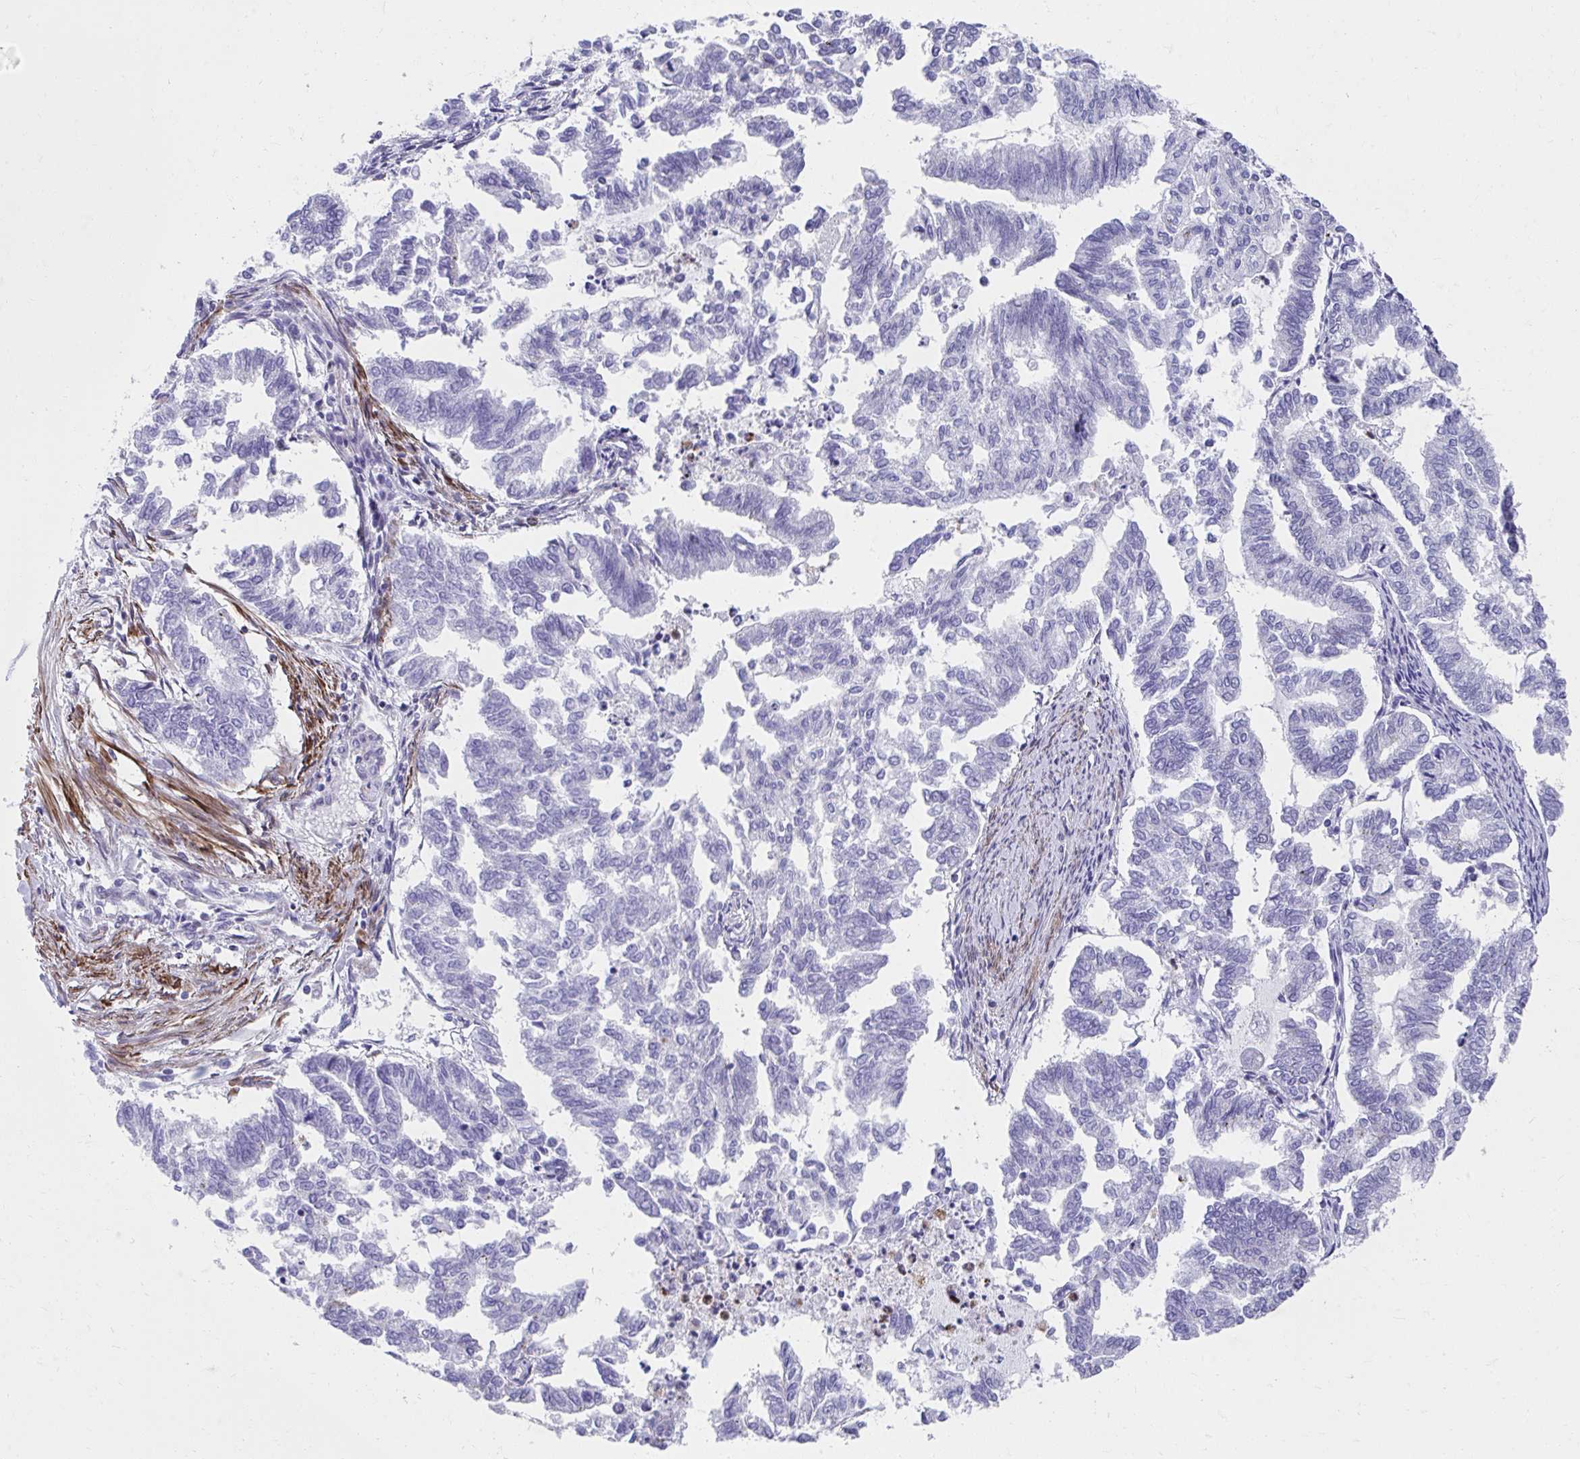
{"staining": {"intensity": "negative", "quantity": "none", "location": "none"}, "tissue": "endometrial cancer", "cell_type": "Tumor cells", "image_type": "cancer", "snomed": [{"axis": "morphology", "description": "Adenocarcinoma, NOS"}, {"axis": "topography", "description": "Endometrium"}], "caption": "Immunohistochemistry histopathology image of adenocarcinoma (endometrial) stained for a protein (brown), which reveals no staining in tumor cells.", "gene": "CSTB", "patient": {"sex": "female", "age": 79}}